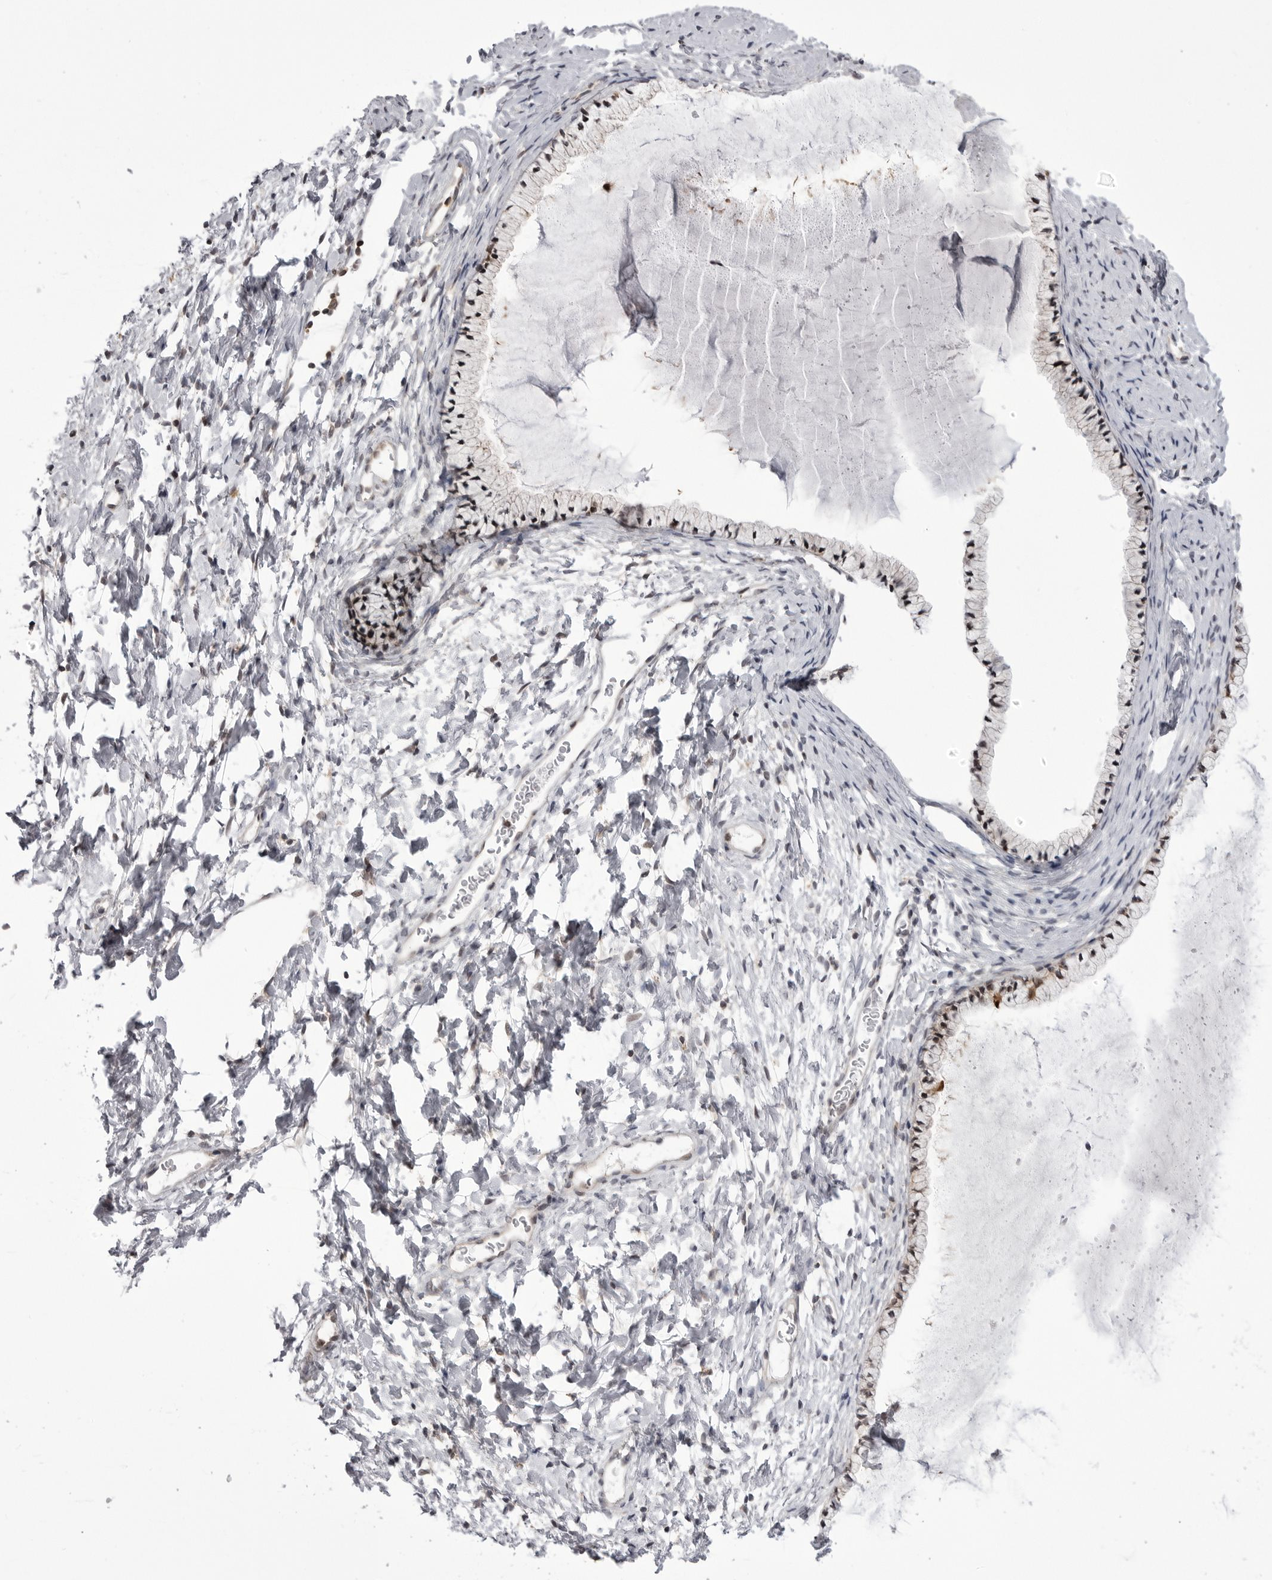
{"staining": {"intensity": "weak", "quantity": "<25%", "location": "cytoplasmic/membranous"}, "tissue": "cervix", "cell_type": "Glandular cells", "image_type": "normal", "snomed": [{"axis": "morphology", "description": "Normal tissue, NOS"}, {"axis": "topography", "description": "Cervix"}], "caption": "The histopathology image displays no staining of glandular cells in benign cervix.", "gene": "PTK2B", "patient": {"sex": "female", "age": 72}}